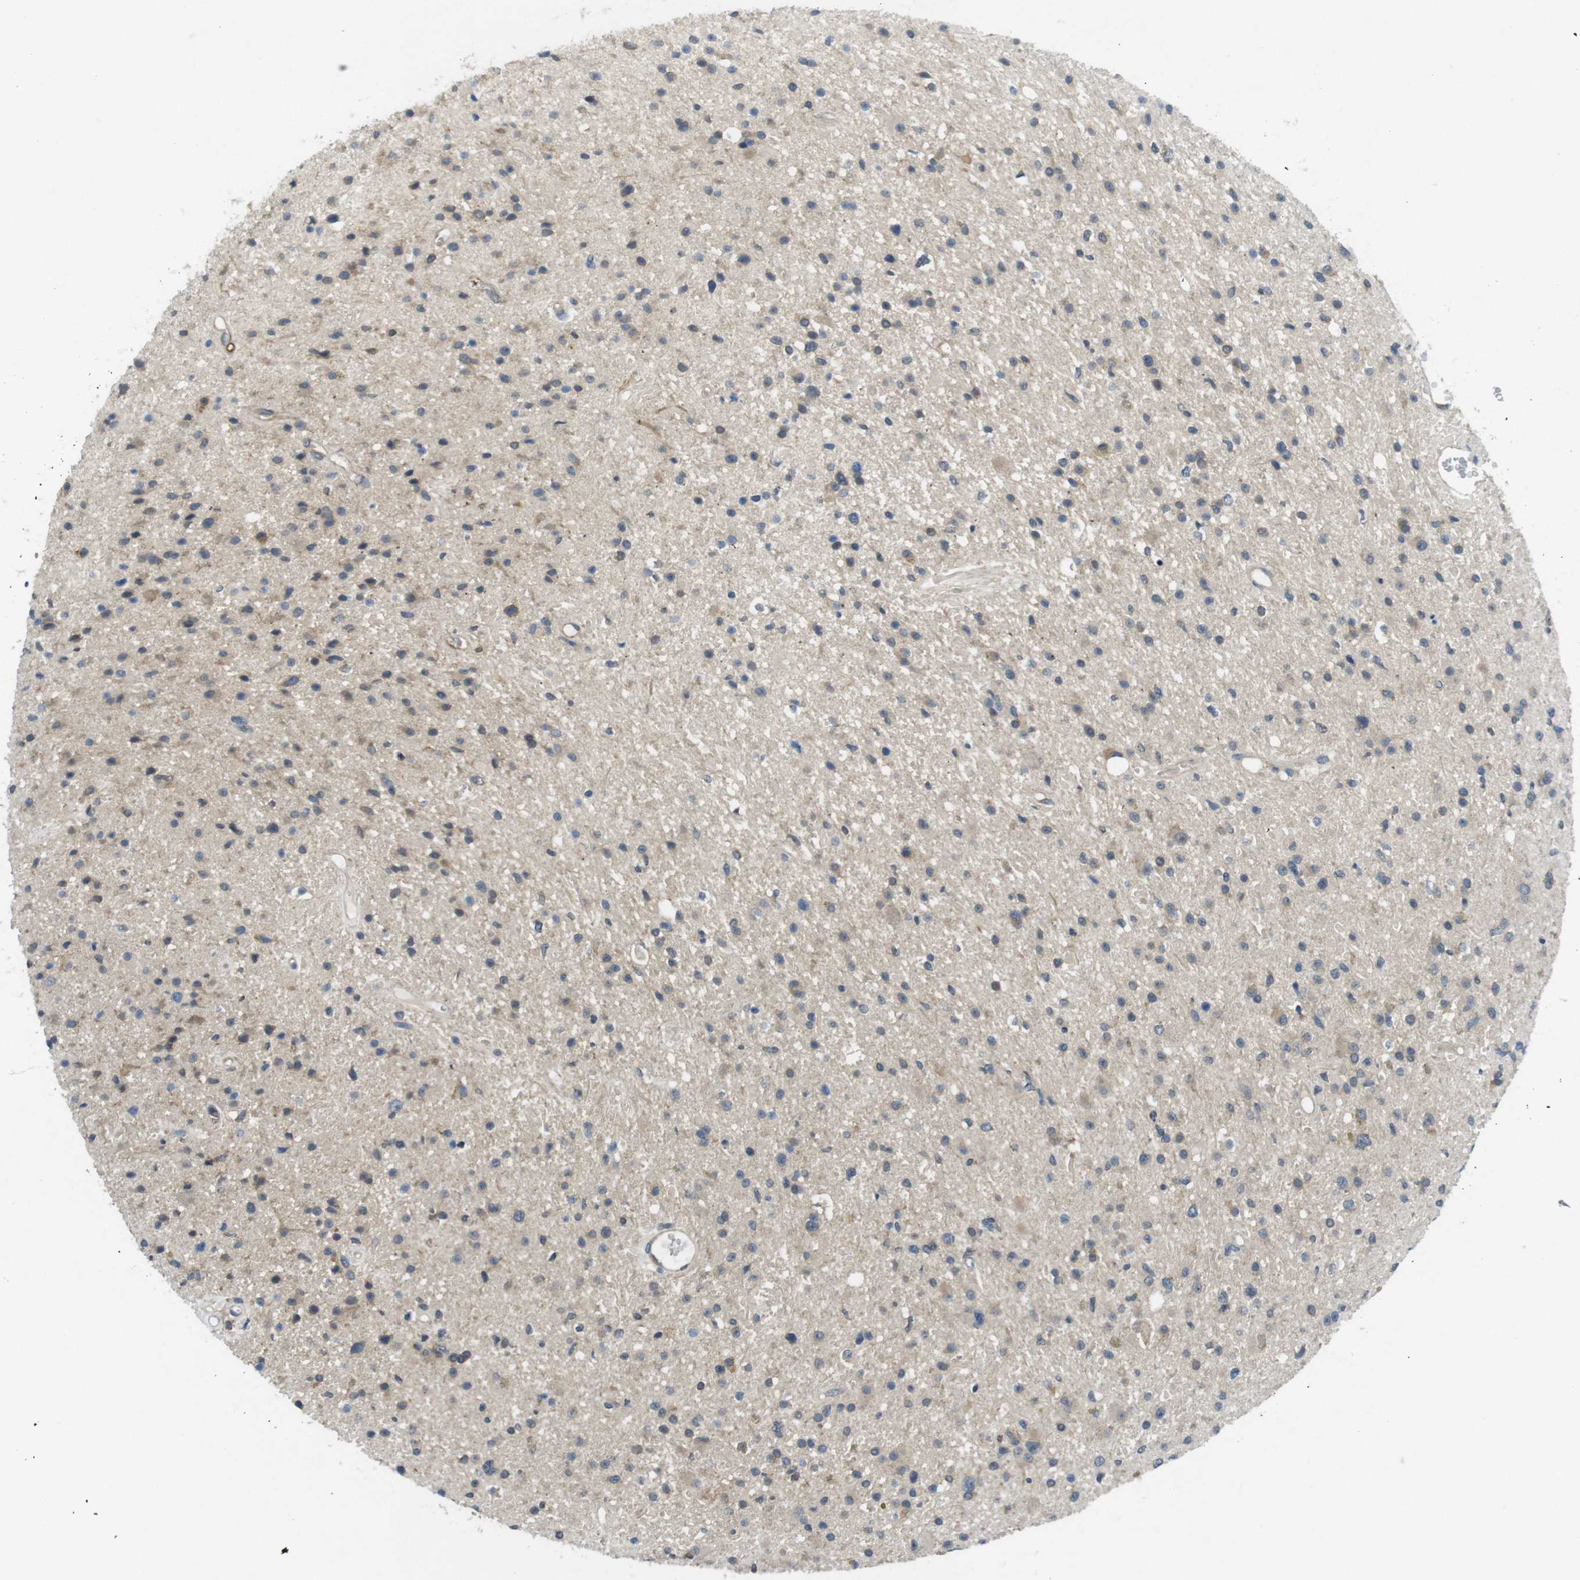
{"staining": {"intensity": "weak", "quantity": "<25%", "location": "cytoplasmic/membranous"}, "tissue": "glioma", "cell_type": "Tumor cells", "image_type": "cancer", "snomed": [{"axis": "morphology", "description": "Glioma, malignant, High grade"}, {"axis": "topography", "description": "Brain"}], "caption": "The histopathology image reveals no significant expression in tumor cells of glioma.", "gene": "SUGT1", "patient": {"sex": "male", "age": 33}}